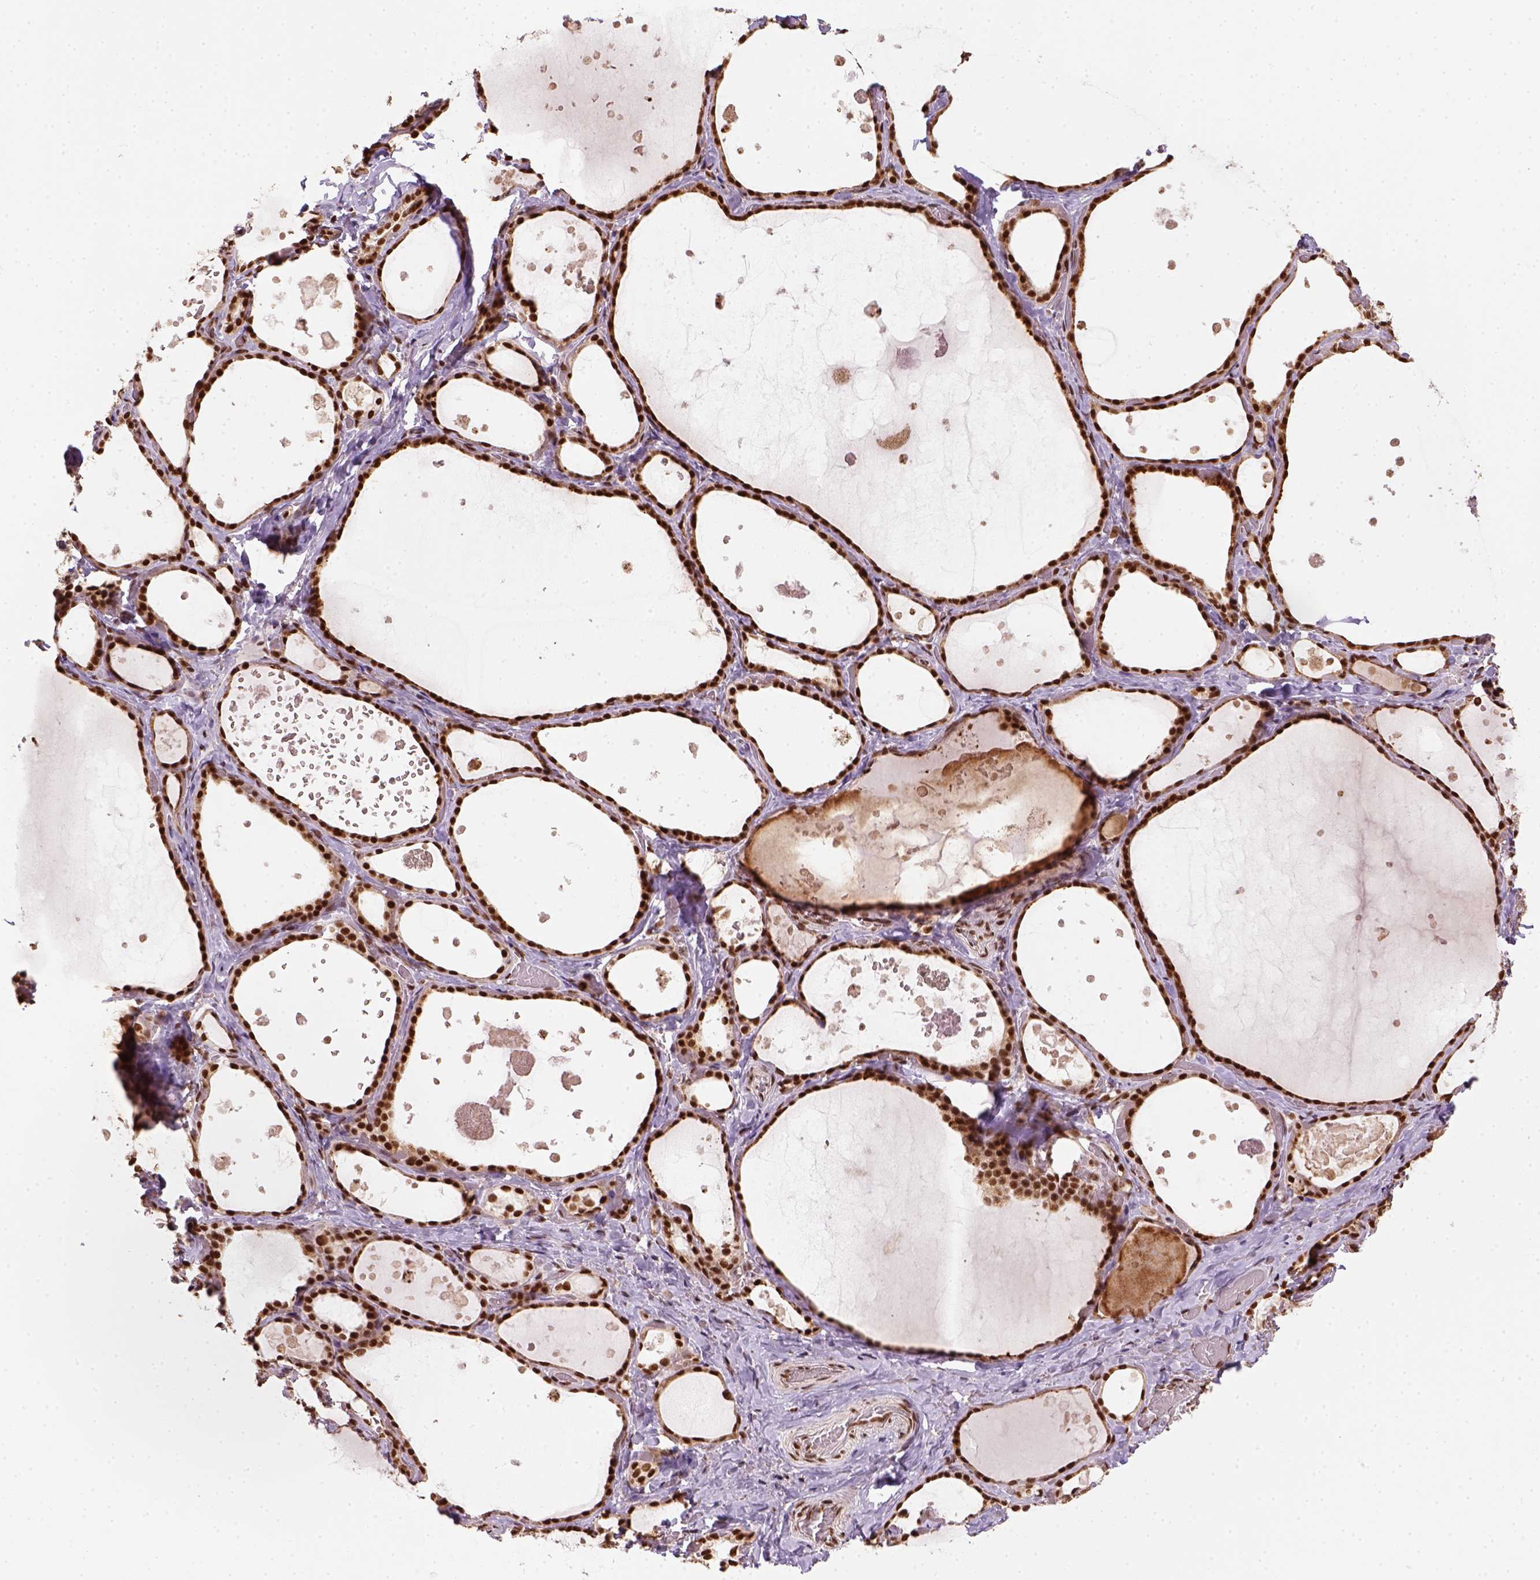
{"staining": {"intensity": "strong", "quantity": ">75%", "location": "nuclear"}, "tissue": "thyroid gland", "cell_type": "Glandular cells", "image_type": "normal", "snomed": [{"axis": "morphology", "description": "Normal tissue, NOS"}, {"axis": "topography", "description": "Thyroid gland"}], "caption": "Strong nuclear staining for a protein is appreciated in approximately >75% of glandular cells of unremarkable thyroid gland using immunohistochemistry.", "gene": "CCAR1", "patient": {"sex": "female", "age": 56}}